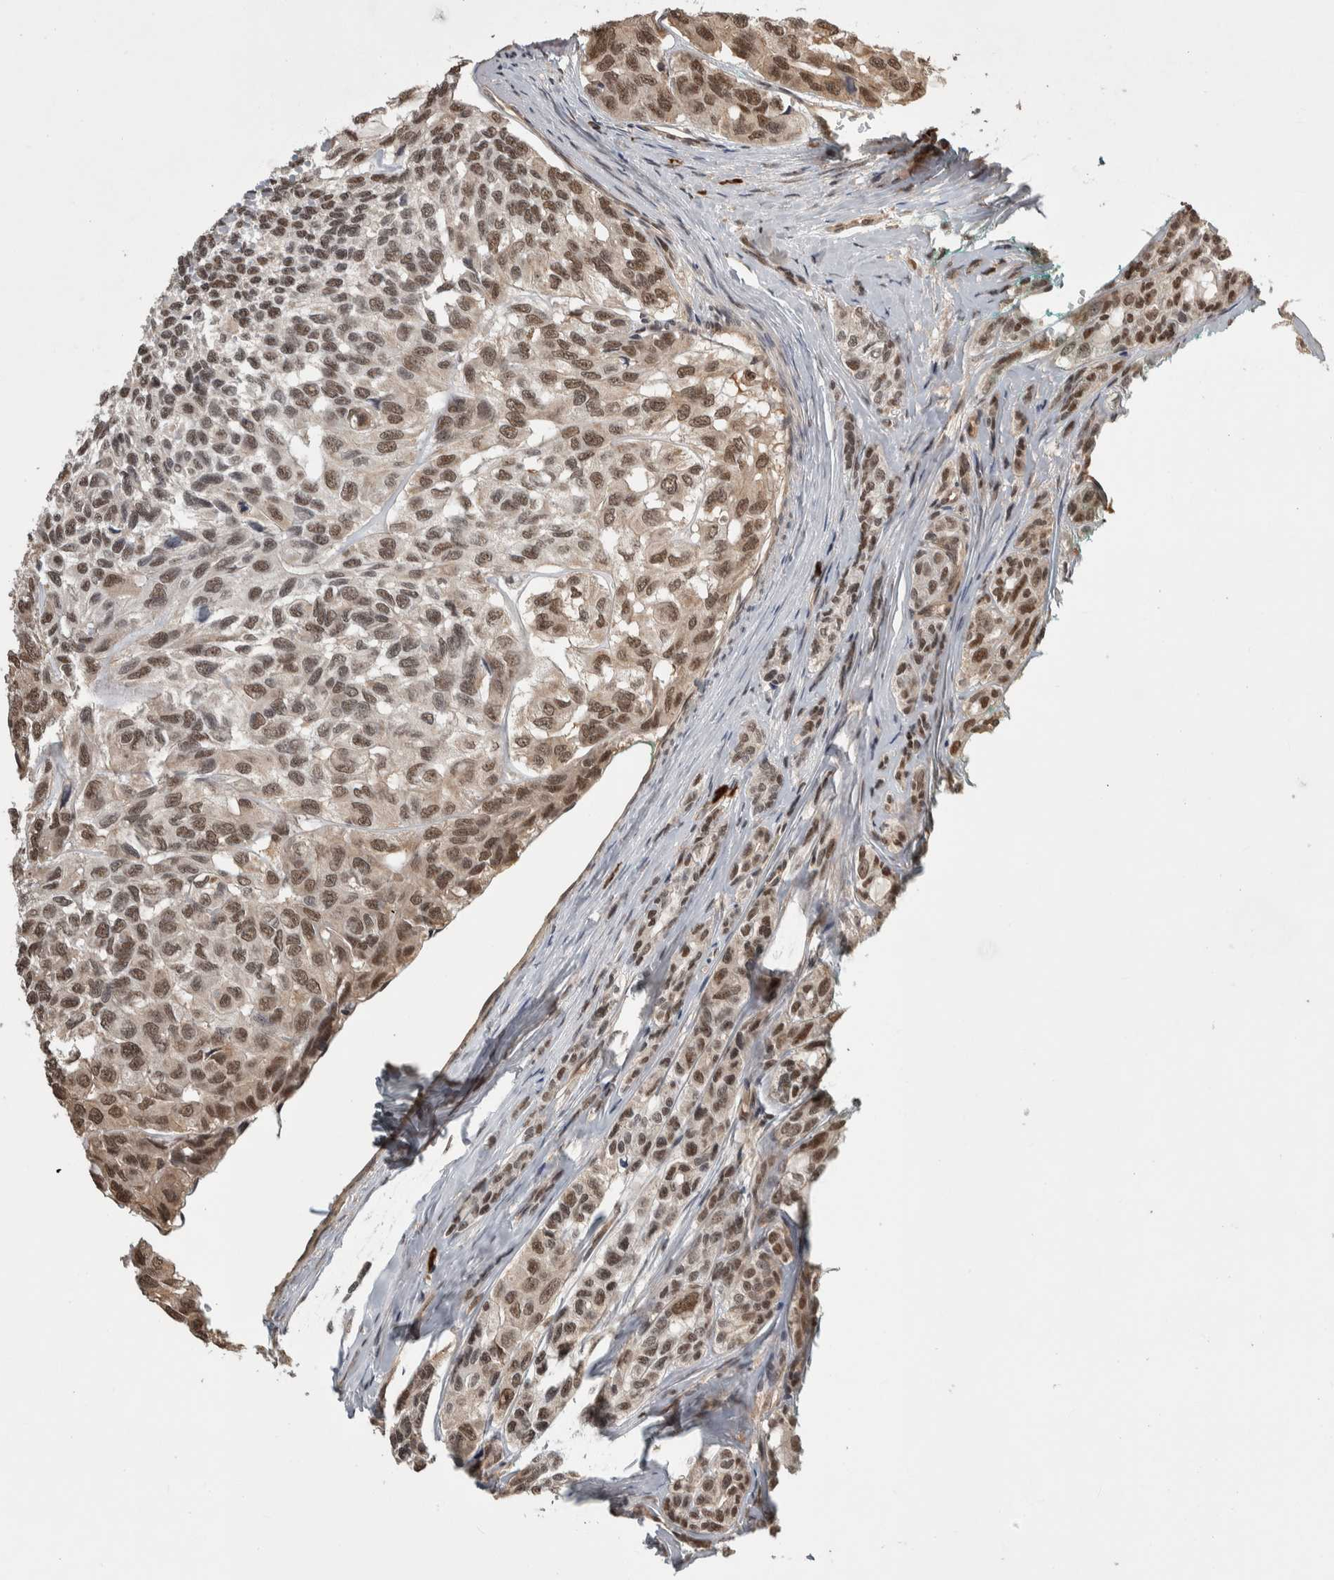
{"staining": {"intensity": "moderate", "quantity": ">75%", "location": "nuclear"}, "tissue": "head and neck cancer", "cell_type": "Tumor cells", "image_type": "cancer", "snomed": [{"axis": "morphology", "description": "Adenocarcinoma, NOS"}, {"axis": "topography", "description": "Salivary gland, NOS"}, {"axis": "topography", "description": "Head-Neck"}], "caption": "Immunohistochemical staining of human head and neck cancer (adenocarcinoma) shows medium levels of moderate nuclear expression in about >75% of tumor cells. The protein of interest is stained brown, and the nuclei are stained in blue (DAB (3,3'-diaminobenzidine) IHC with brightfield microscopy, high magnification).", "gene": "ZNF592", "patient": {"sex": "female", "age": 76}}